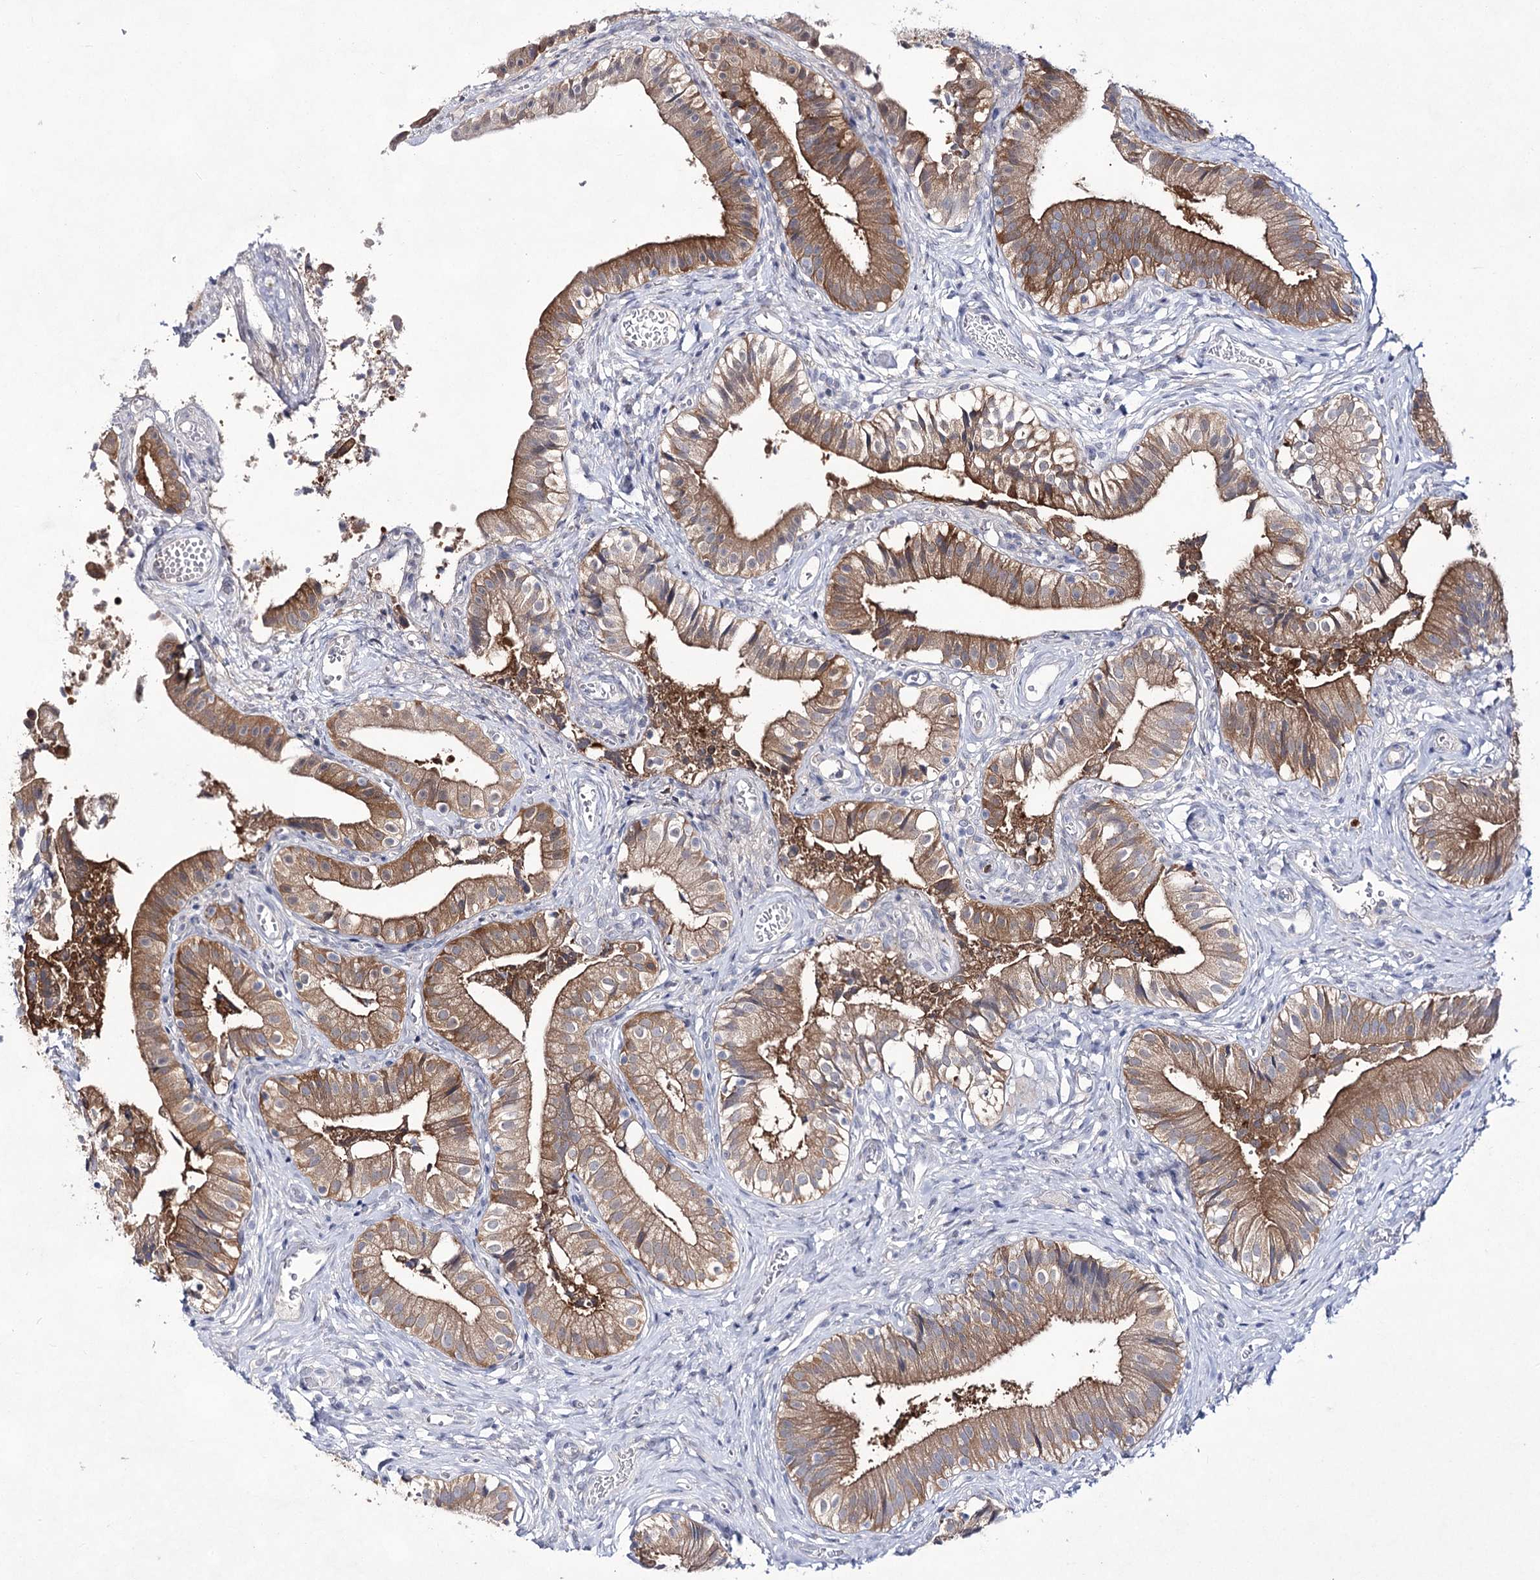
{"staining": {"intensity": "moderate", "quantity": ">75%", "location": "cytoplasmic/membranous"}, "tissue": "gallbladder", "cell_type": "Glandular cells", "image_type": "normal", "snomed": [{"axis": "morphology", "description": "Normal tissue, NOS"}, {"axis": "topography", "description": "Gallbladder"}], "caption": "Protein staining demonstrates moderate cytoplasmic/membranous staining in about >75% of glandular cells in normal gallbladder.", "gene": "UGDH", "patient": {"sex": "female", "age": 47}}